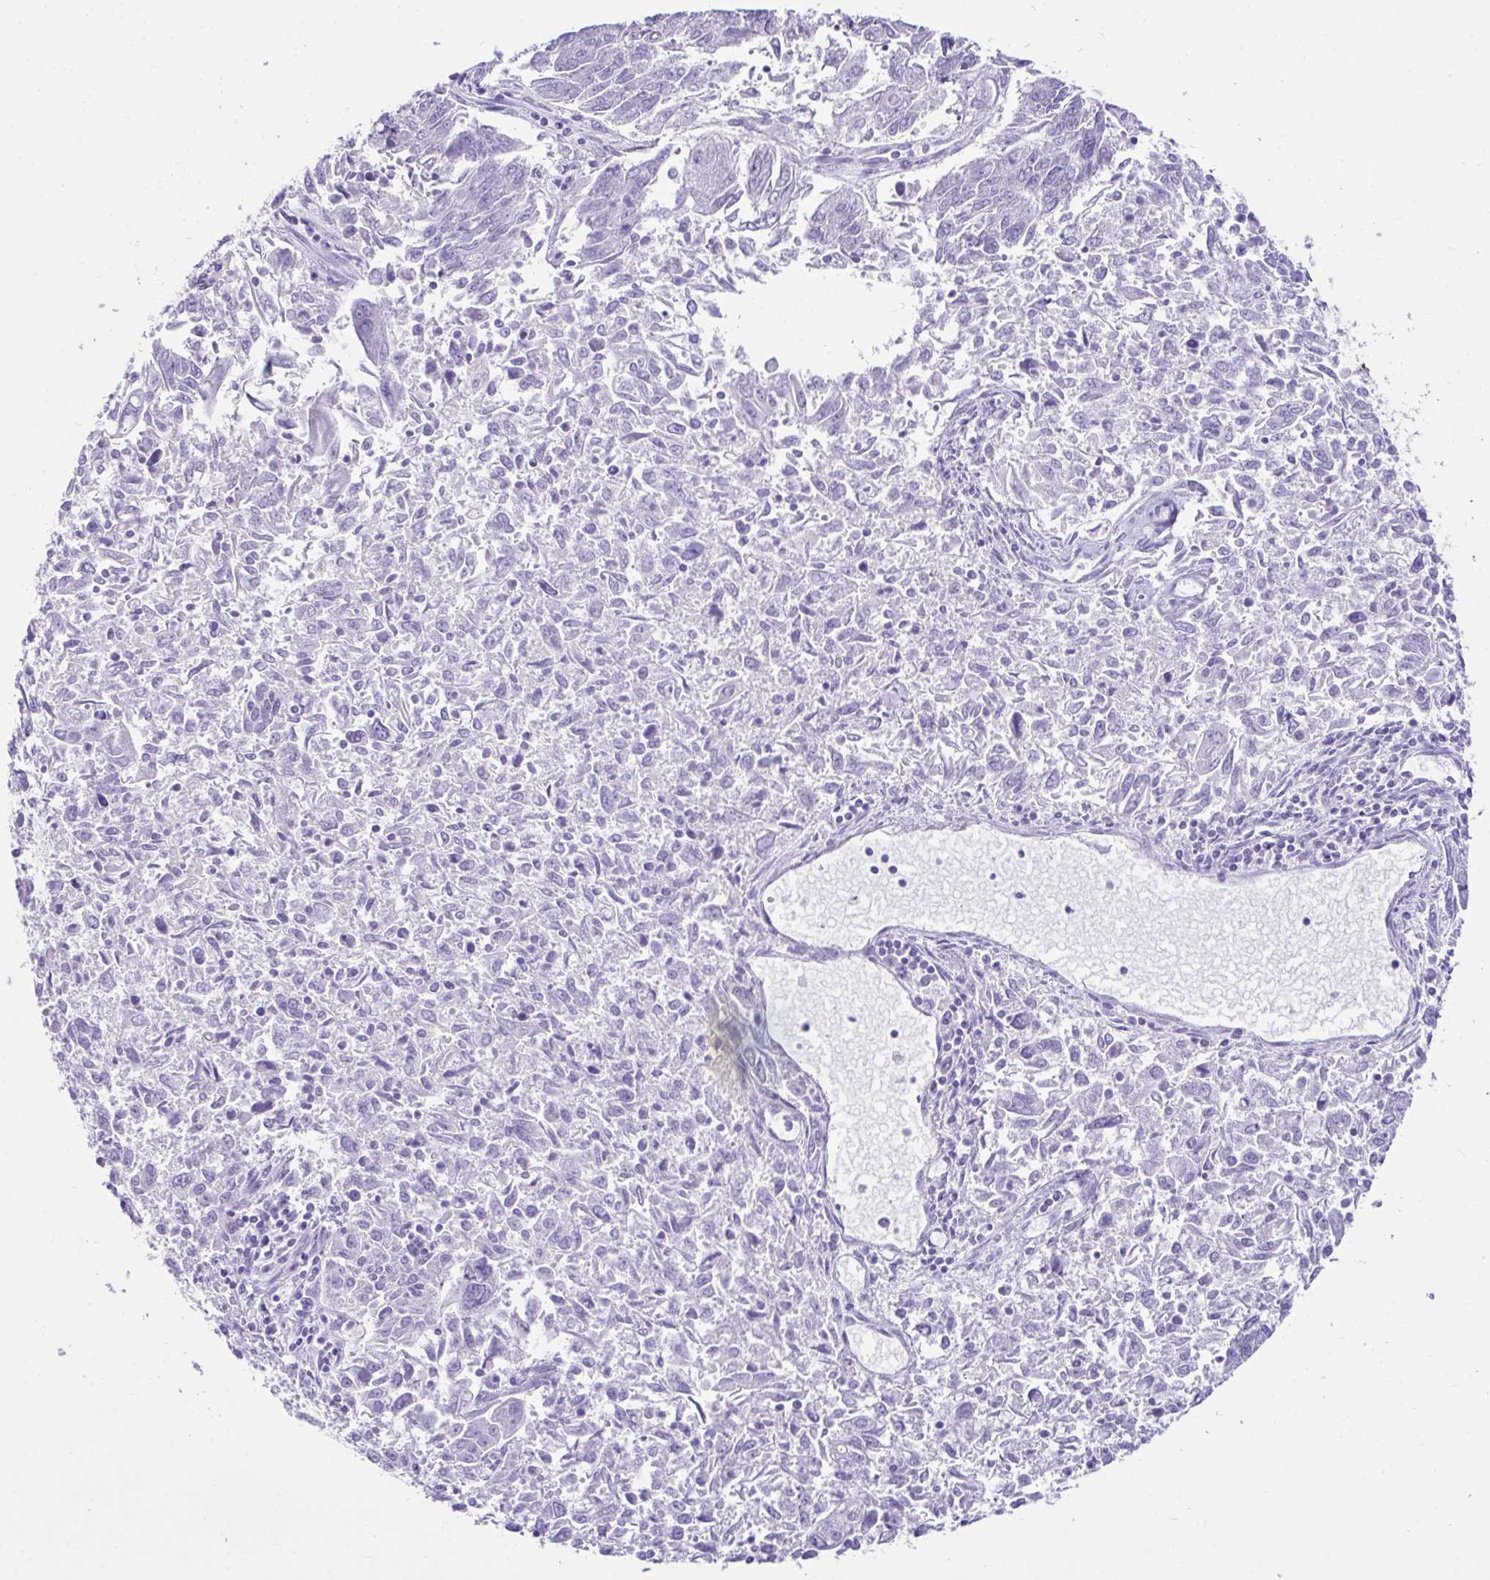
{"staining": {"intensity": "negative", "quantity": "none", "location": "none"}, "tissue": "endometrial cancer", "cell_type": "Tumor cells", "image_type": "cancer", "snomed": [{"axis": "morphology", "description": "Adenocarcinoma, NOS"}, {"axis": "topography", "description": "Endometrium"}], "caption": "Human endometrial cancer stained for a protein using immunohistochemistry displays no expression in tumor cells.", "gene": "LGALS4", "patient": {"sex": "female", "age": 42}}